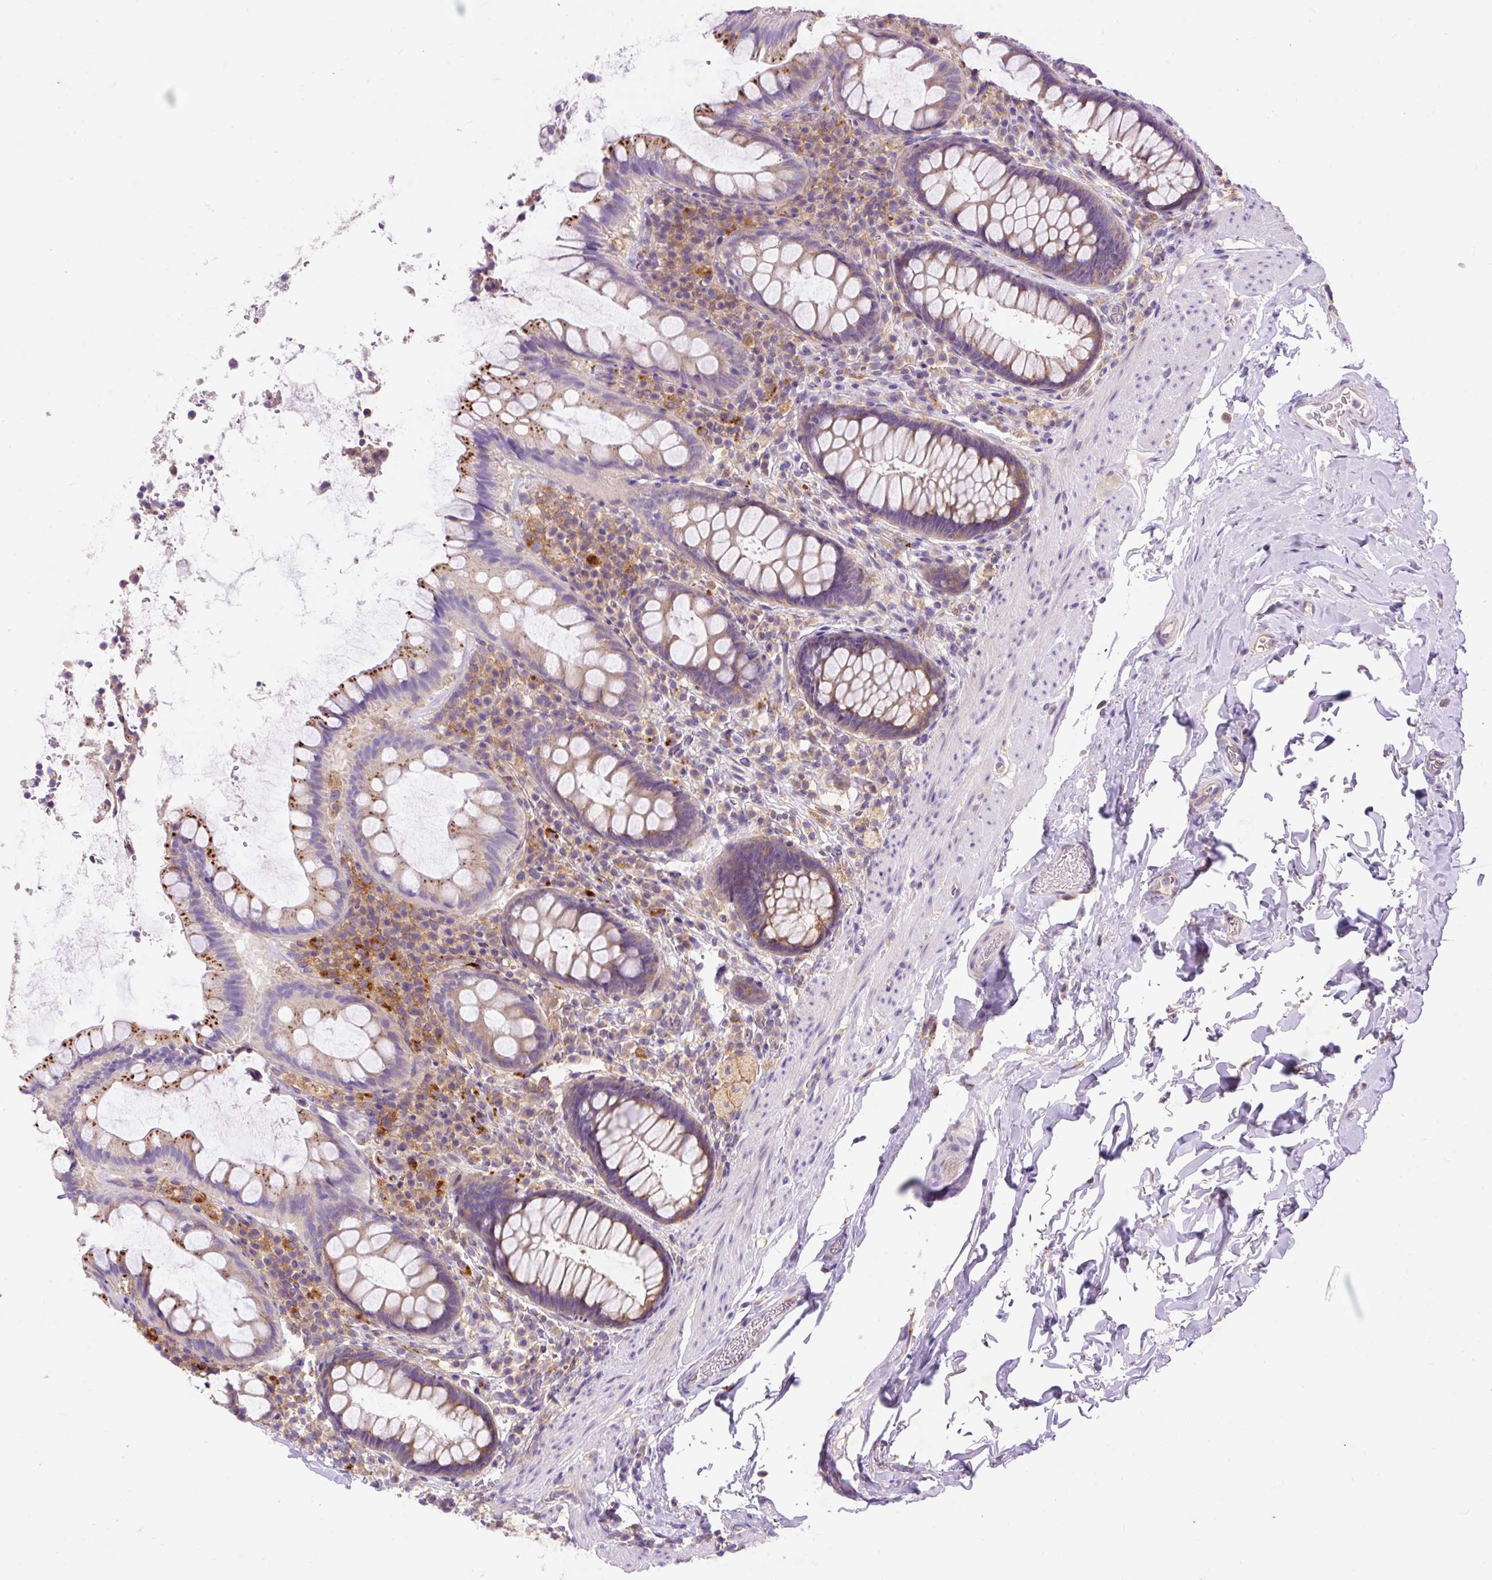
{"staining": {"intensity": "moderate", "quantity": ">75%", "location": "cytoplasmic/membranous"}, "tissue": "rectum", "cell_type": "Glandular cells", "image_type": "normal", "snomed": [{"axis": "morphology", "description": "Normal tissue, NOS"}, {"axis": "topography", "description": "Rectum"}], "caption": "DAB immunohistochemical staining of unremarkable human rectum shows moderate cytoplasmic/membranous protein positivity in approximately >75% of glandular cells. (DAB = brown stain, brightfield microscopy at high magnification).", "gene": "OR4K15", "patient": {"sex": "female", "age": 69}}